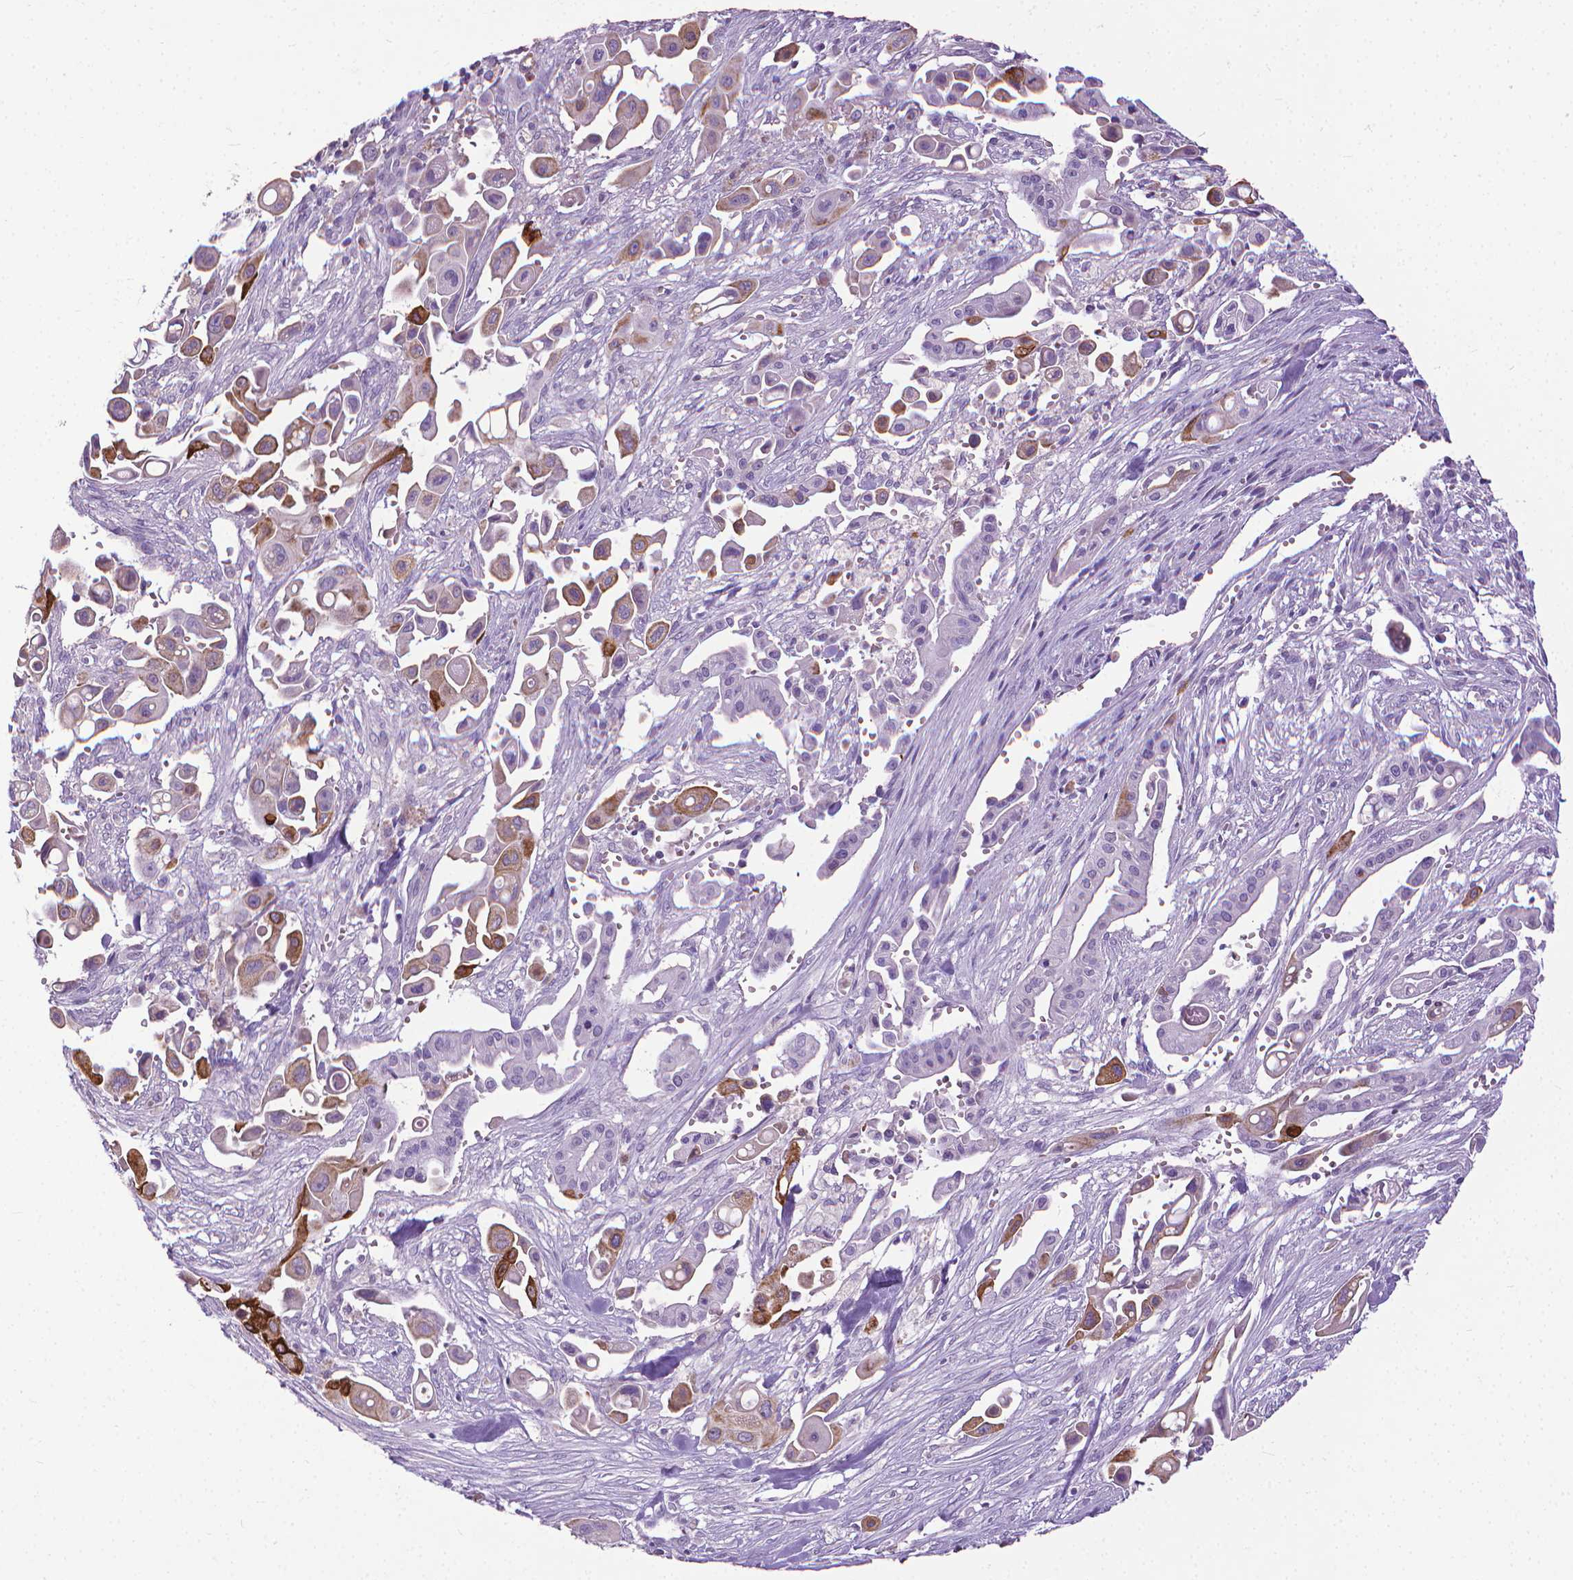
{"staining": {"intensity": "moderate", "quantity": "25%-75%", "location": "cytoplasmic/membranous"}, "tissue": "pancreatic cancer", "cell_type": "Tumor cells", "image_type": "cancer", "snomed": [{"axis": "morphology", "description": "Adenocarcinoma, NOS"}, {"axis": "topography", "description": "Pancreas"}], "caption": "Pancreatic adenocarcinoma stained with a protein marker exhibits moderate staining in tumor cells.", "gene": "KRT5", "patient": {"sex": "male", "age": 50}}